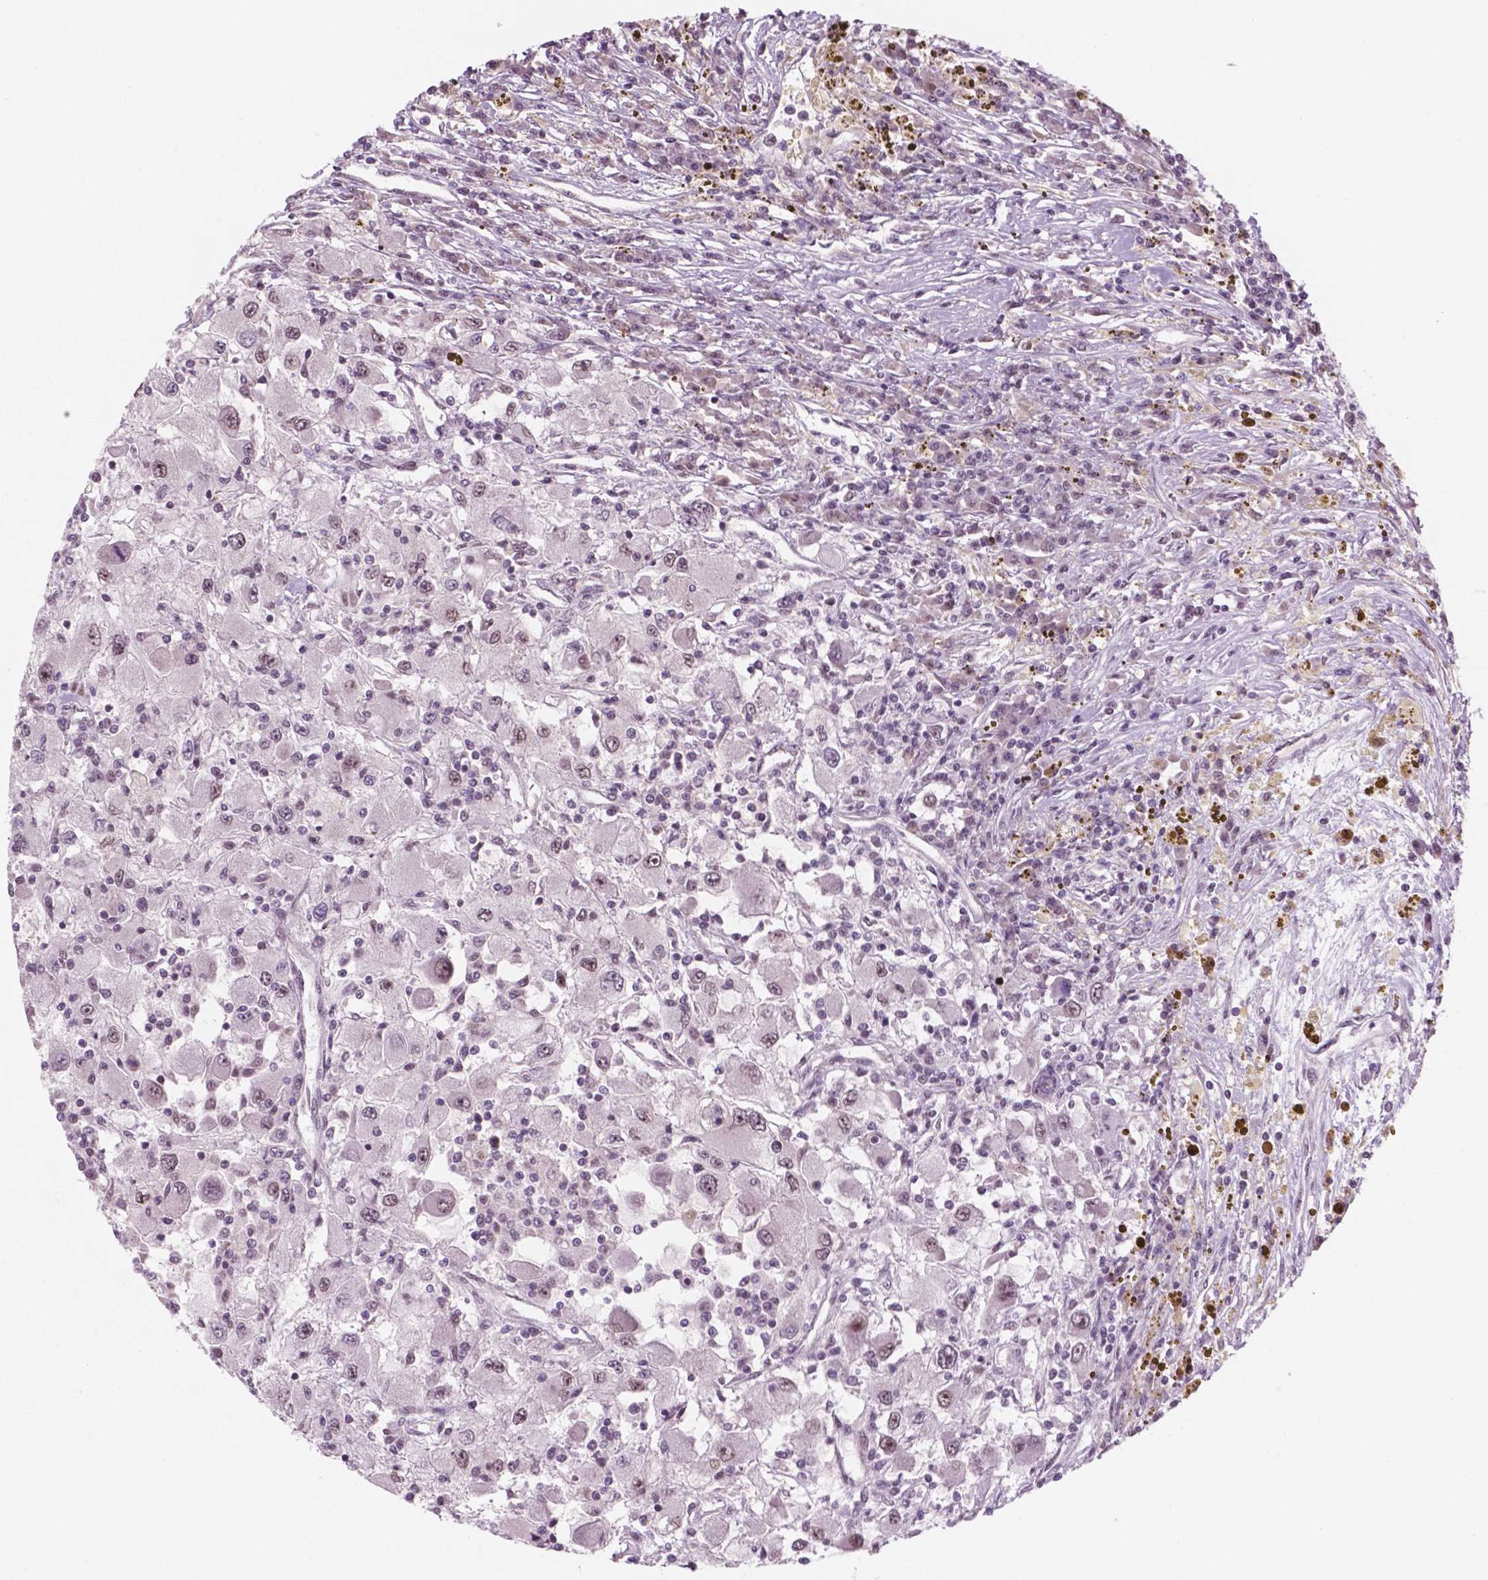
{"staining": {"intensity": "moderate", "quantity": "<25%", "location": "nuclear"}, "tissue": "renal cancer", "cell_type": "Tumor cells", "image_type": "cancer", "snomed": [{"axis": "morphology", "description": "Adenocarcinoma, NOS"}, {"axis": "topography", "description": "Kidney"}], "caption": "Immunohistochemistry (IHC) staining of adenocarcinoma (renal), which shows low levels of moderate nuclear expression in approximately <25% of tumor cells indicating moderate nuclear protein positivity. The staining was performed using DAB (brown) for protein detection and nuclei were counterstained in hematoxylin (blue).", "gene": "POLR2E", "patient": {"sex": "female", "age": 67}}